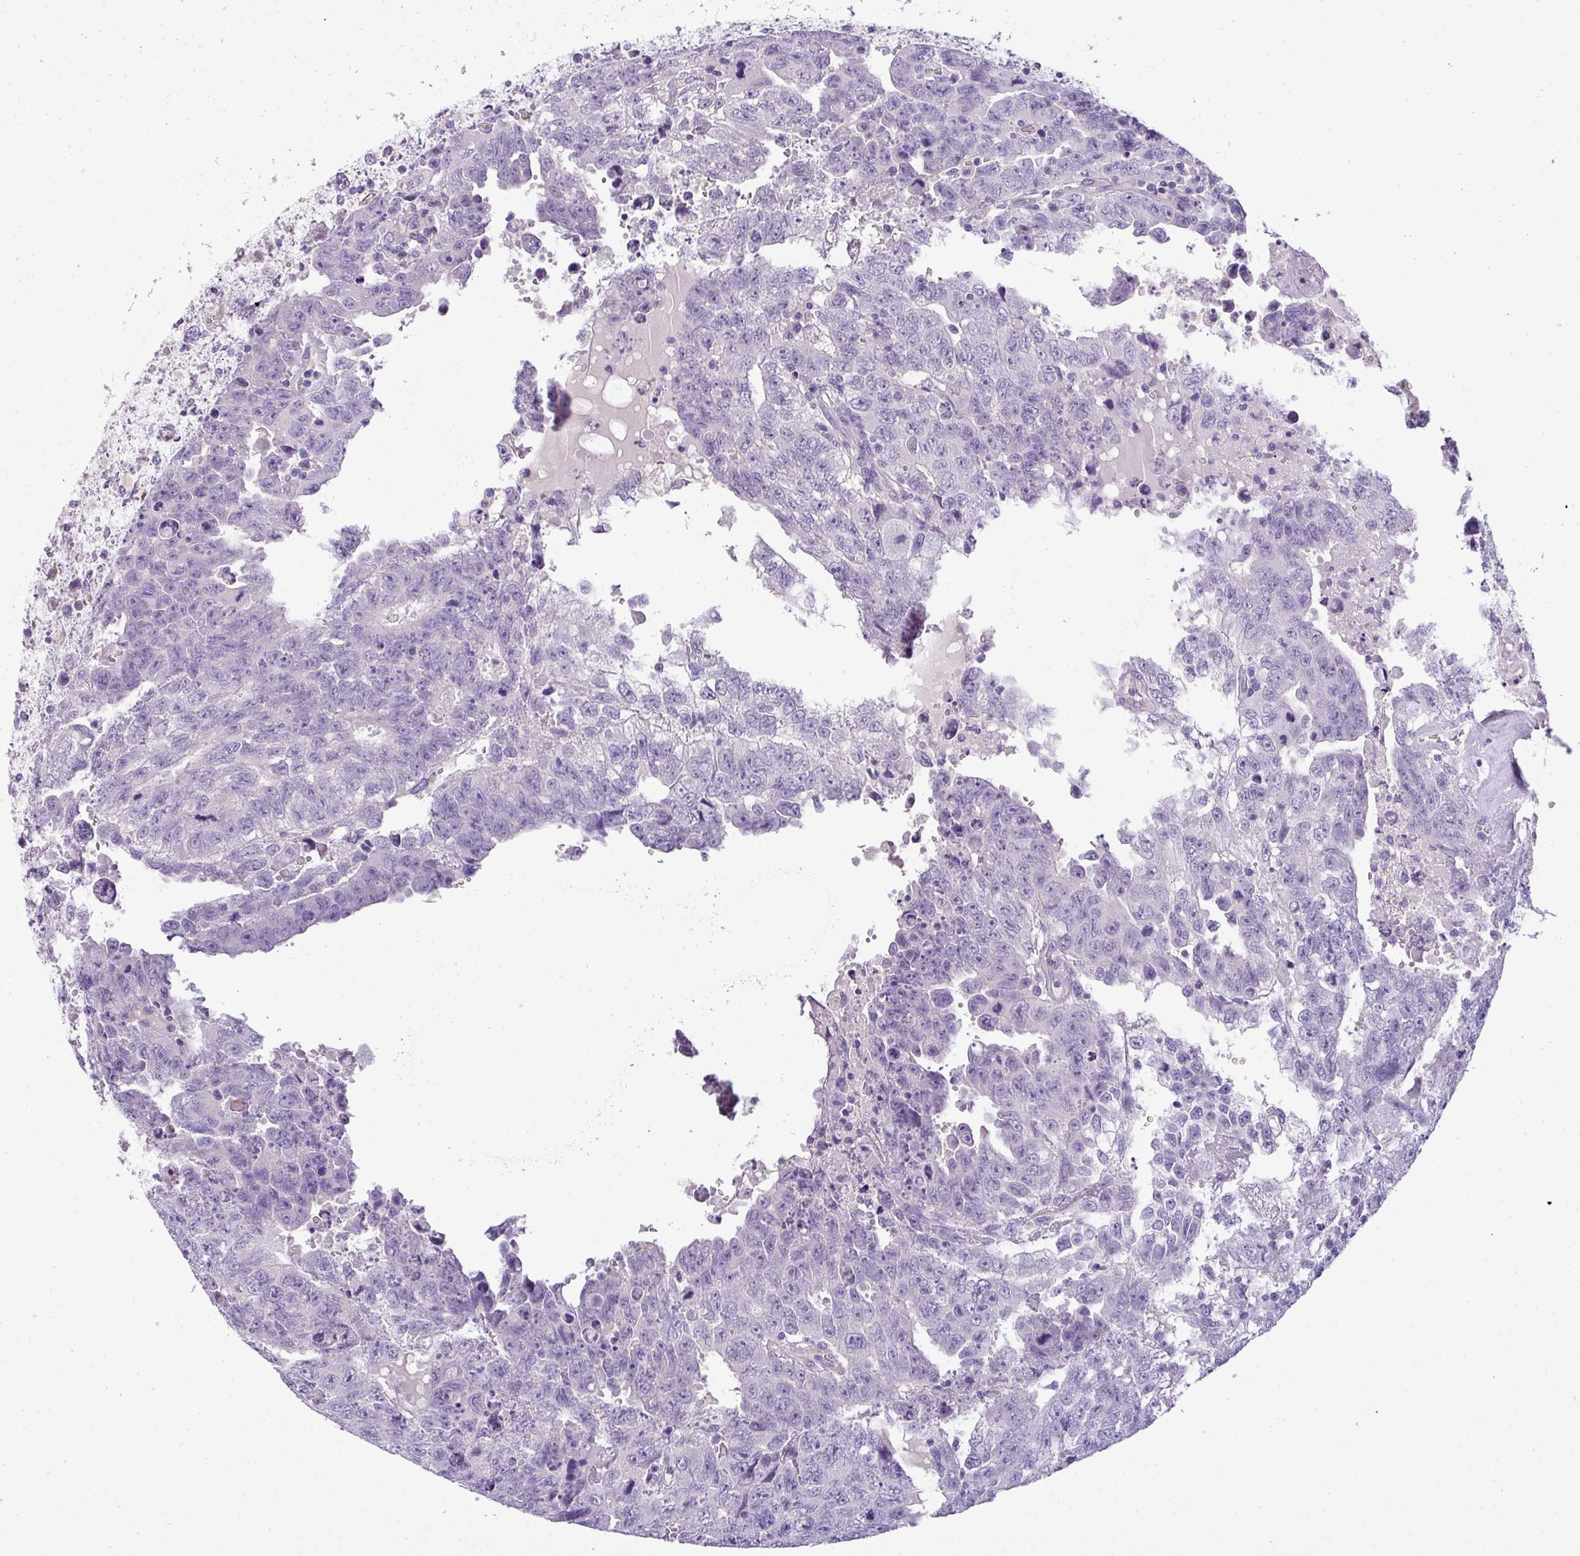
{"staining": {"intensity": "negative", "quantity": "none", "location": "none"}, "tissue": "testis cancer", "cell_type": "Tumor cells", "image_type": "cancer", "snomed": [{"axis": "morphology", "description": "Carcinoma, Embryonal, NOS"}, {"axis": "topography", "description": "Testis"}], "caption": "This is an IHC image of human testis cancer (embryonal carcinoma). There is no positivity in tumor cells.", "gene": "ENSG00000273748", "patient": {"sex": "male", "age": 24}}